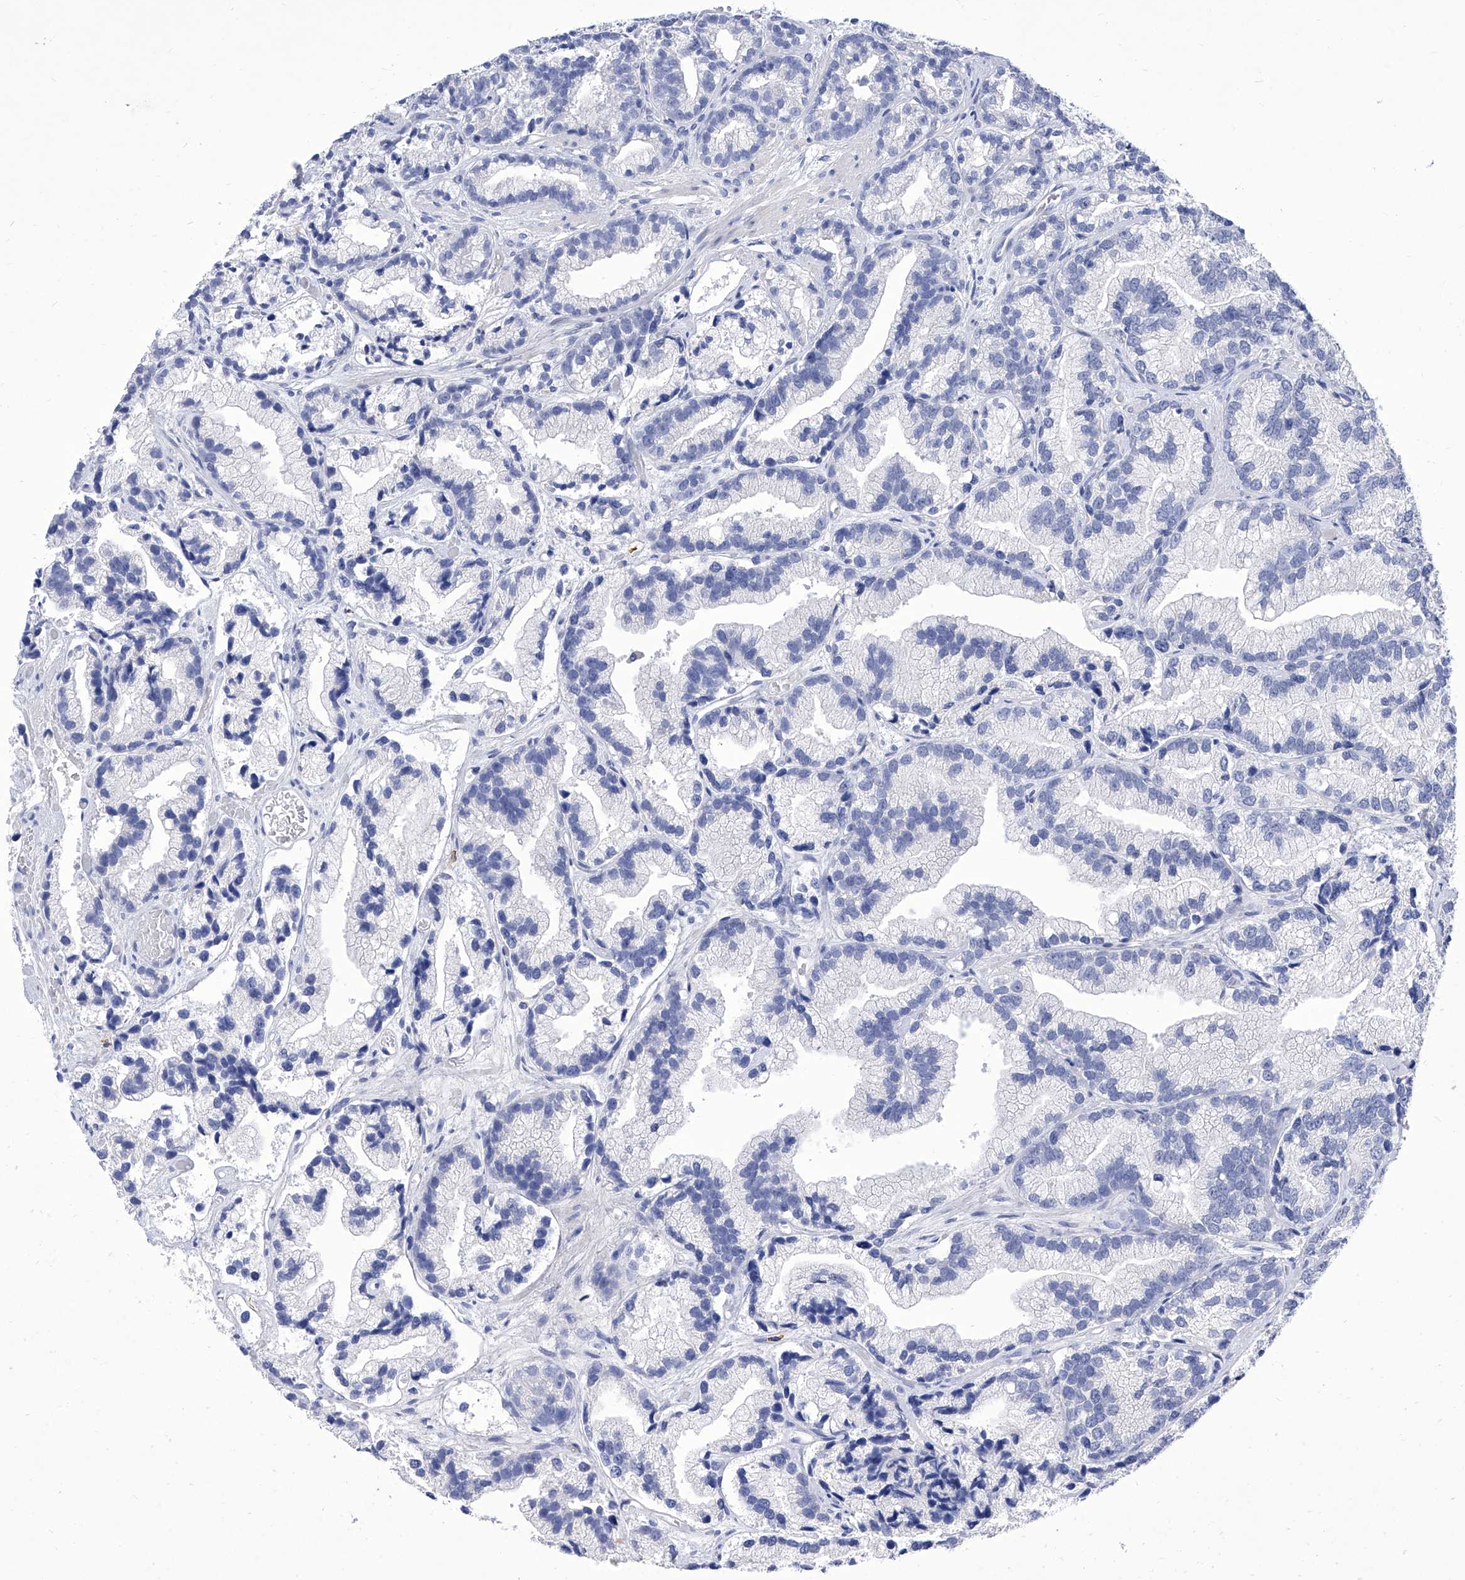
{"staining": {"intensity": "negative", "quantity": "none", "location": "none"}, "tissue": "prostate cancer", "cell_type": "Tumor cells", "image_type": "cancer", "snomed": [{"axis": "morphology", "description": "Adenocarcinoma, Low grade"}, {"axis": "topography", "description": "Prostate"}], "caption": "IHC micrograph of neoplastic tissue: prostate cancer (adenocarcinoma (low-grade)) stained with DAB demonstrates no significant protein positivity in tumor cells.", "gene": "IFNL2", "patient": {"sex": "male", "age": 89}}